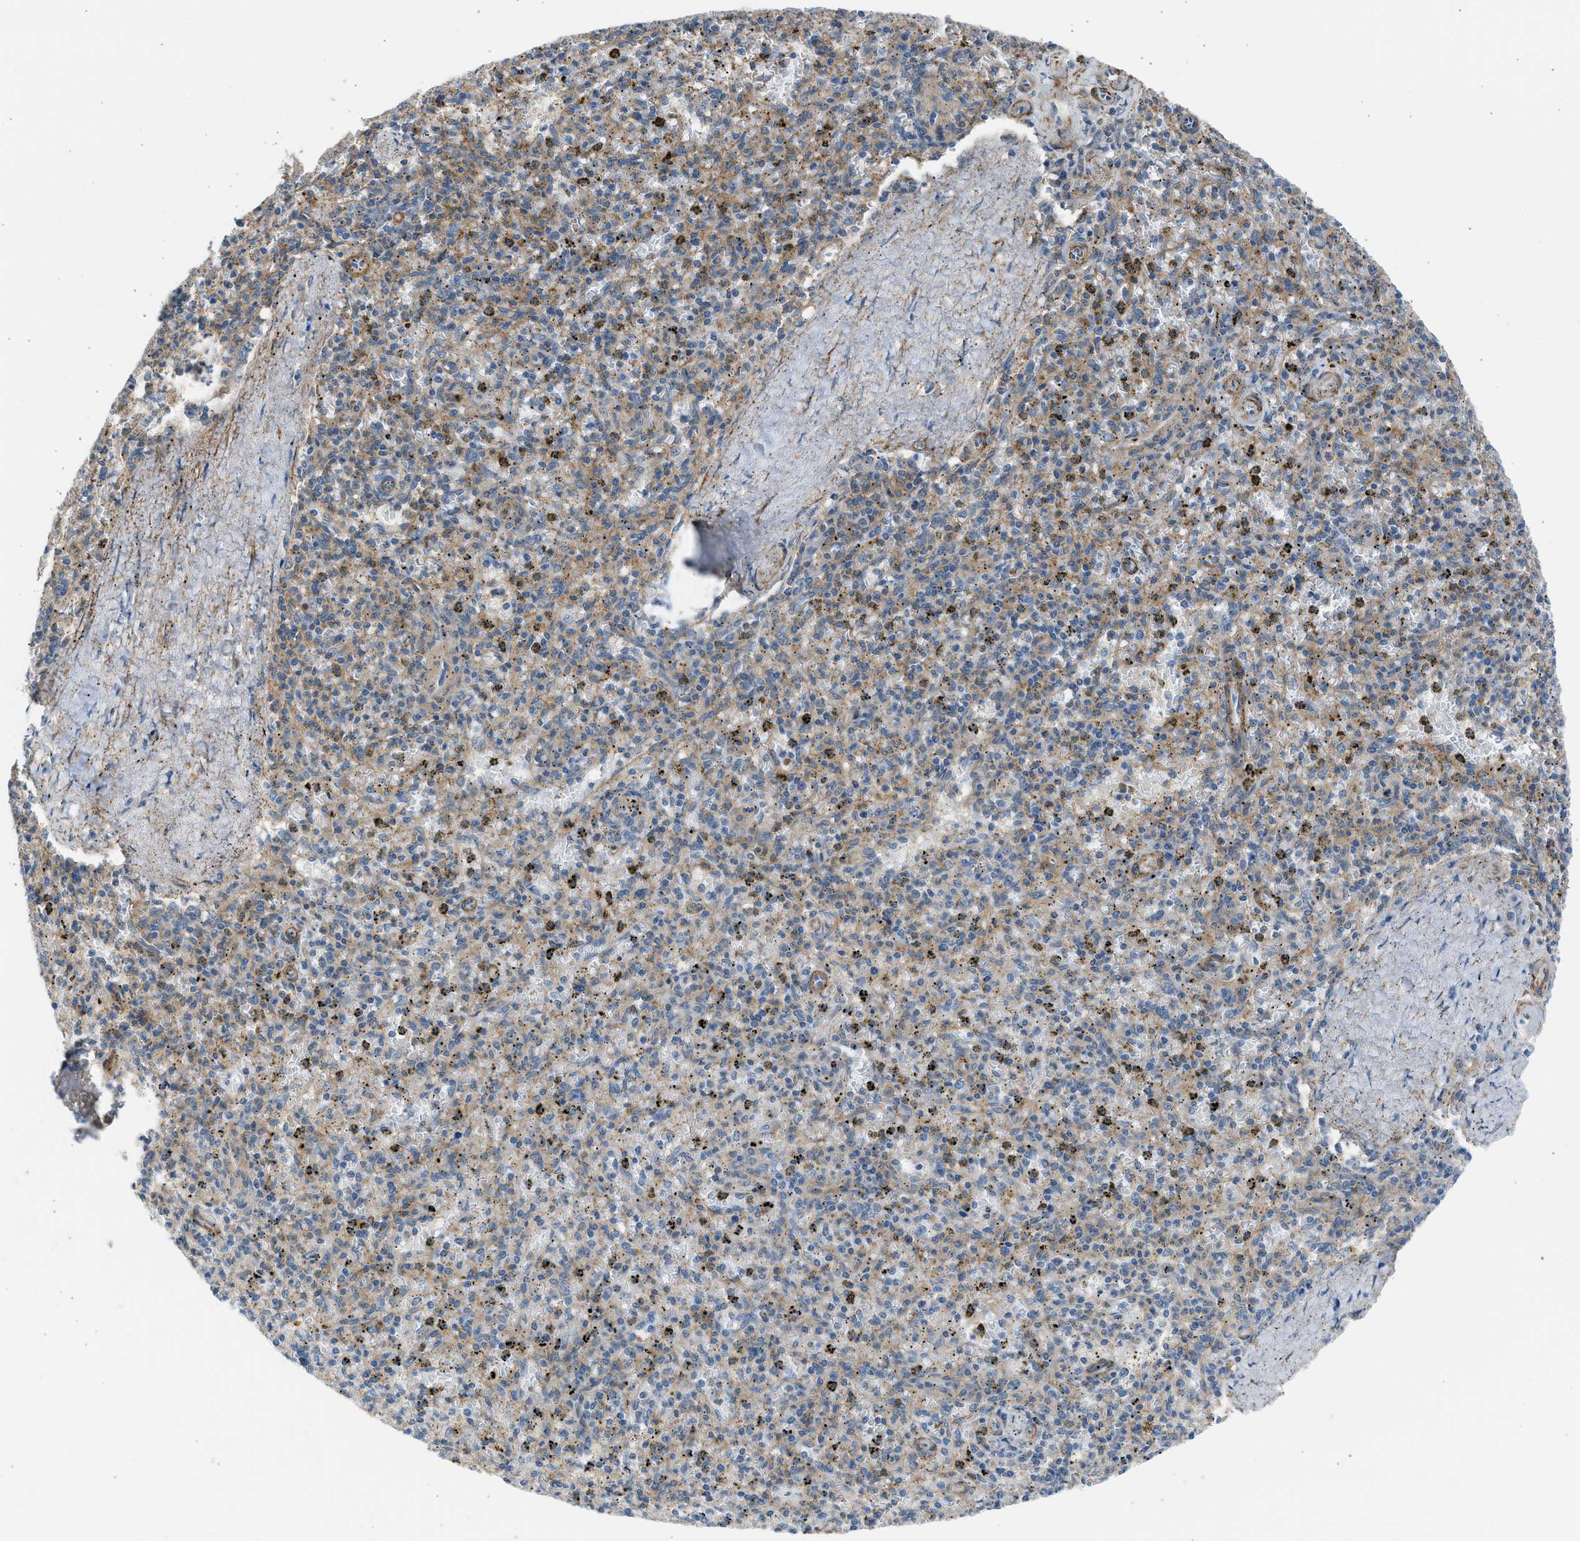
{"staining": {"intensity": "weak", "quantity": "25%-75%", "location": "cytoplasmic/membranous"}, "tissue": "spleen", "cell_type": "Cells in red pulp", "image_type": "normal", "snomed": [{"axis": "morphology", "description": "Normal tissue, NOS"}, {"axis": "topography", "description": "Spleen"}], "caption": "Protein expression analysis of normal spleen demonstrates weak cytoplasmic/membranous staining in approximately 25%-75% of cells in red pulp.", "gene": "PCNX3", "patient": {"sex": "male", "age": 72}}